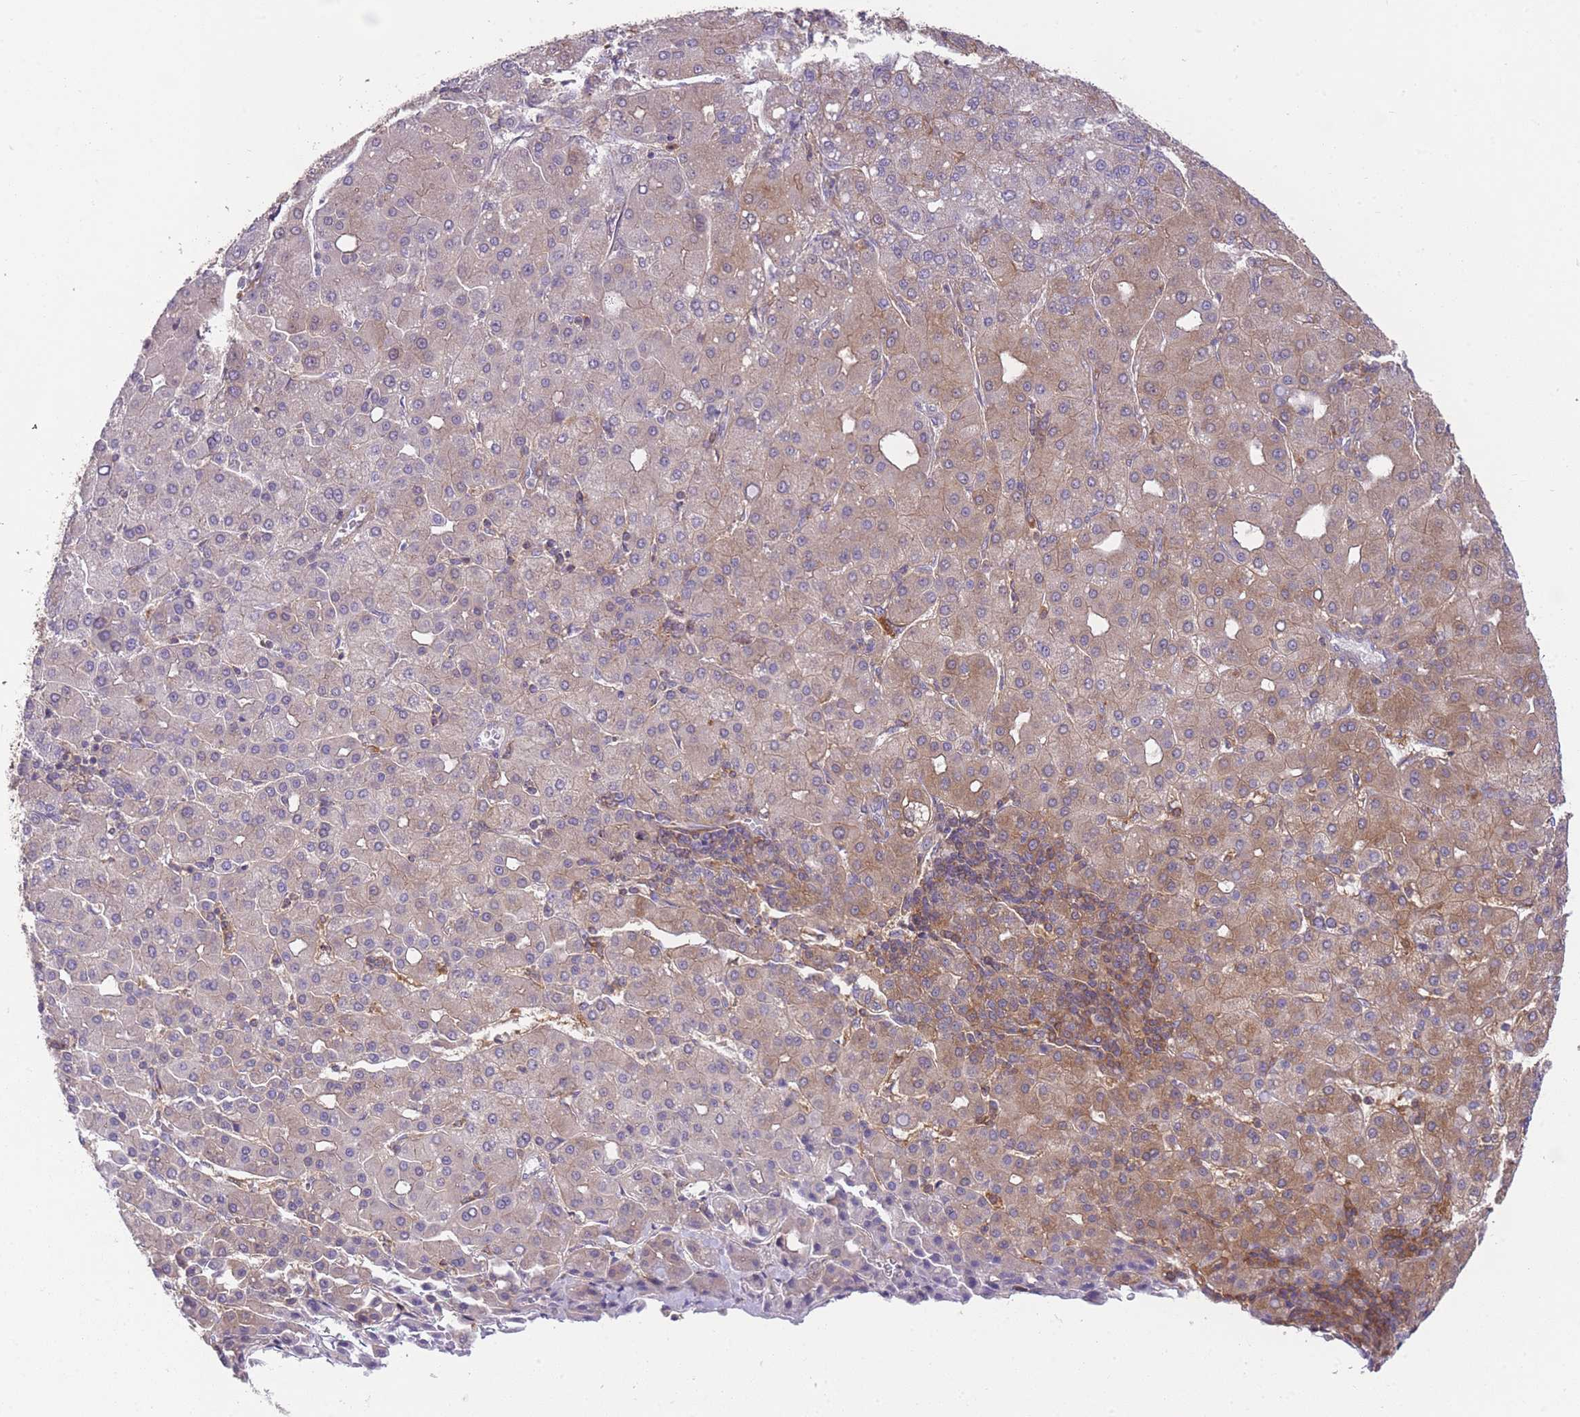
{"staining": {"intensity": "moderate", "quantity": "25%-75%", "location": "cytoplasmic/membranous"}, "tissue": "liver cancer", "cell_type": "Tumor cells", "image_type": "cancer", "snomed": [{"axis": "morphology", "description": "Carcinoma, Hepatocellular, NOS"}, {"axis": "topography", "description": "Liver"}], "caption": "Human liver cancer (hepatocellular carcinoma) stained for a protein (brown) displays moderate cytoplasmic/membranous positive staining in approximately 25%-75% of tumor cells.", "gene": "PRKAR1A", "patient": {"sex": "male", "age": 65}}